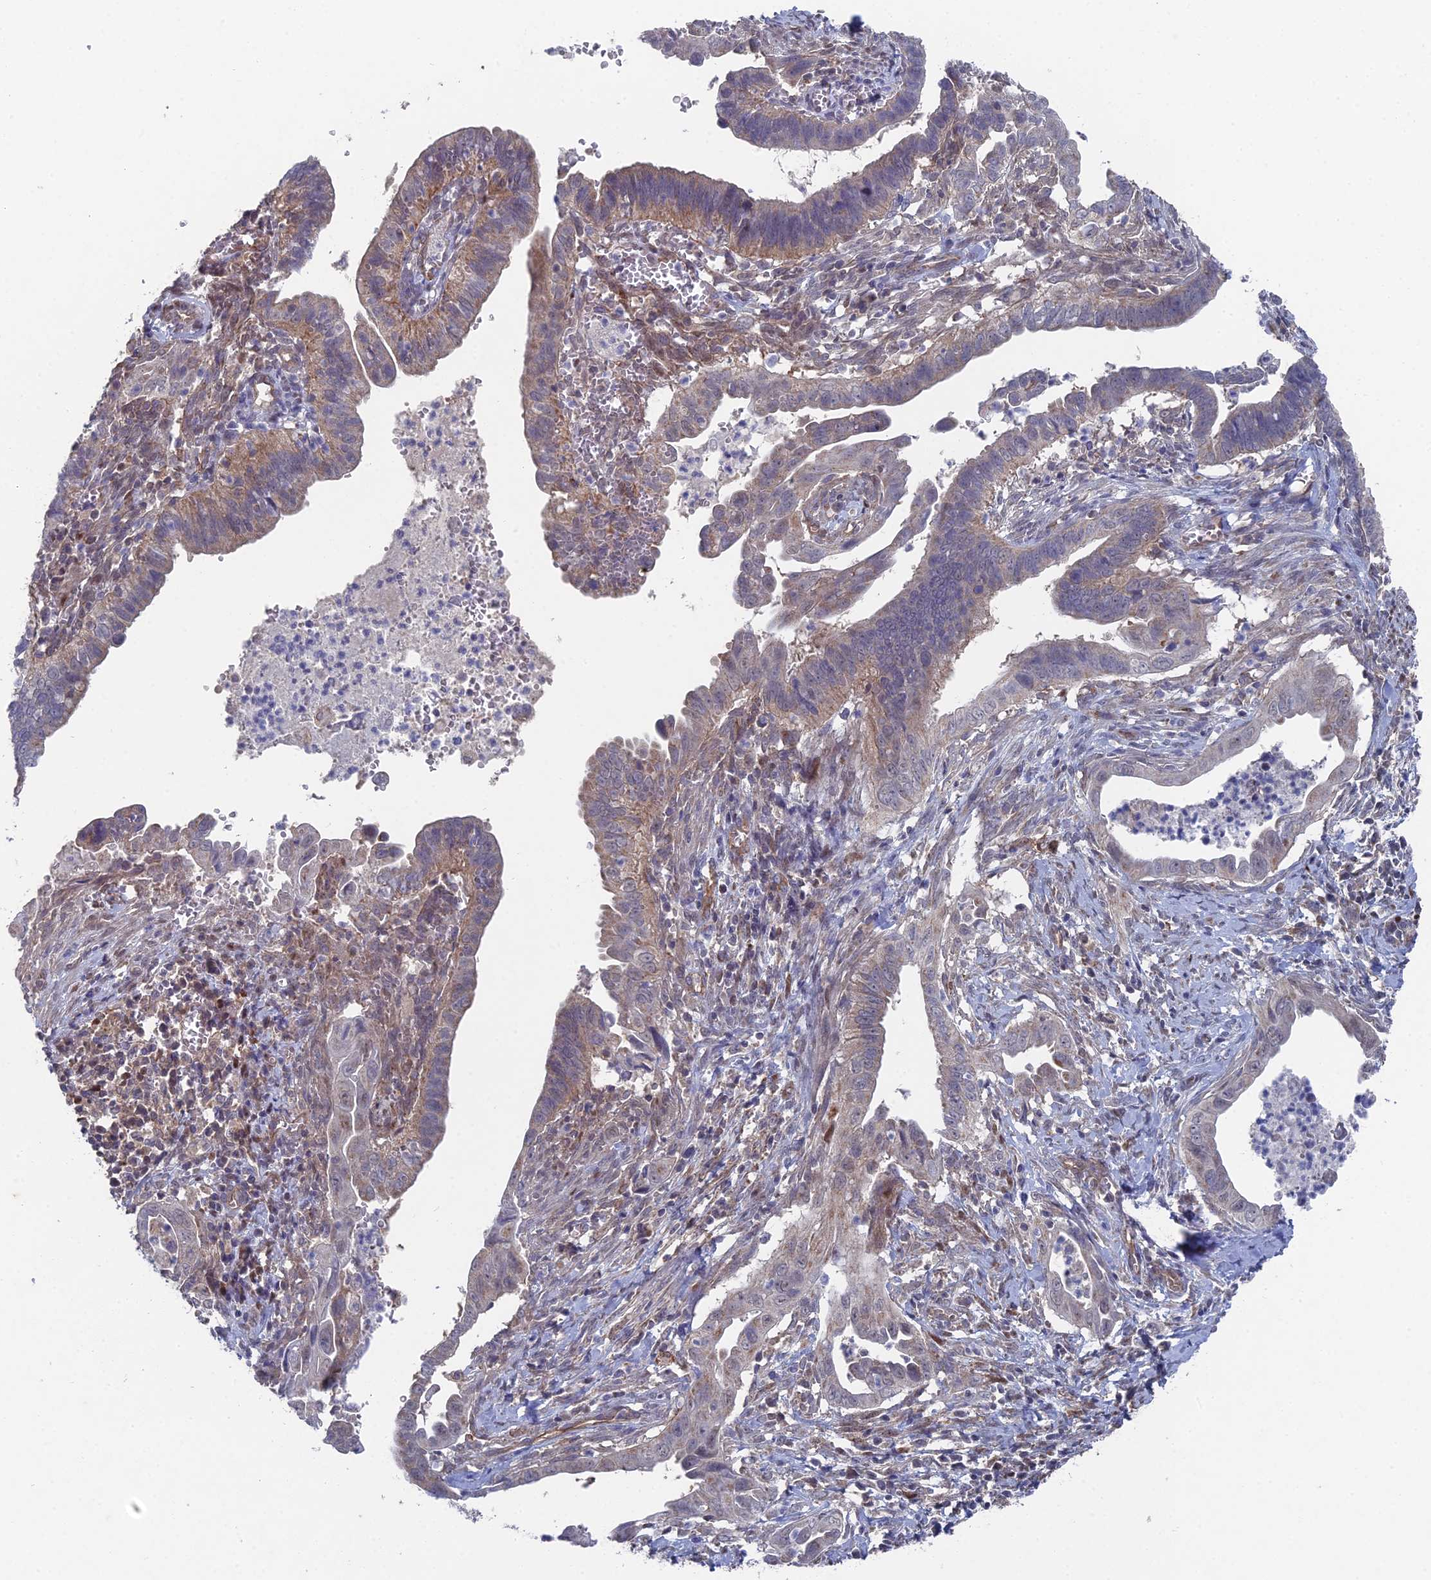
{"staining": {"intensity": "moderate", "quantity": "<25%", "location": "cytoplasmic/membranous"}, "tissue": "cervical cancer", "cell_type": "Tumor cells", "image_type": "cancer", "snomed": [{"axis": "morphology", "description": "Adenocarcinoma, NOS"}, {"axis": "topography", "description": "Cervix"}], "caption": "Human cervical cancer (adenocarcinoma) stained with a protein marker exhibits moderate staining in tumor cells.", "gene": "UNC5D", "patient": {"sex": "female", "age": 42}}